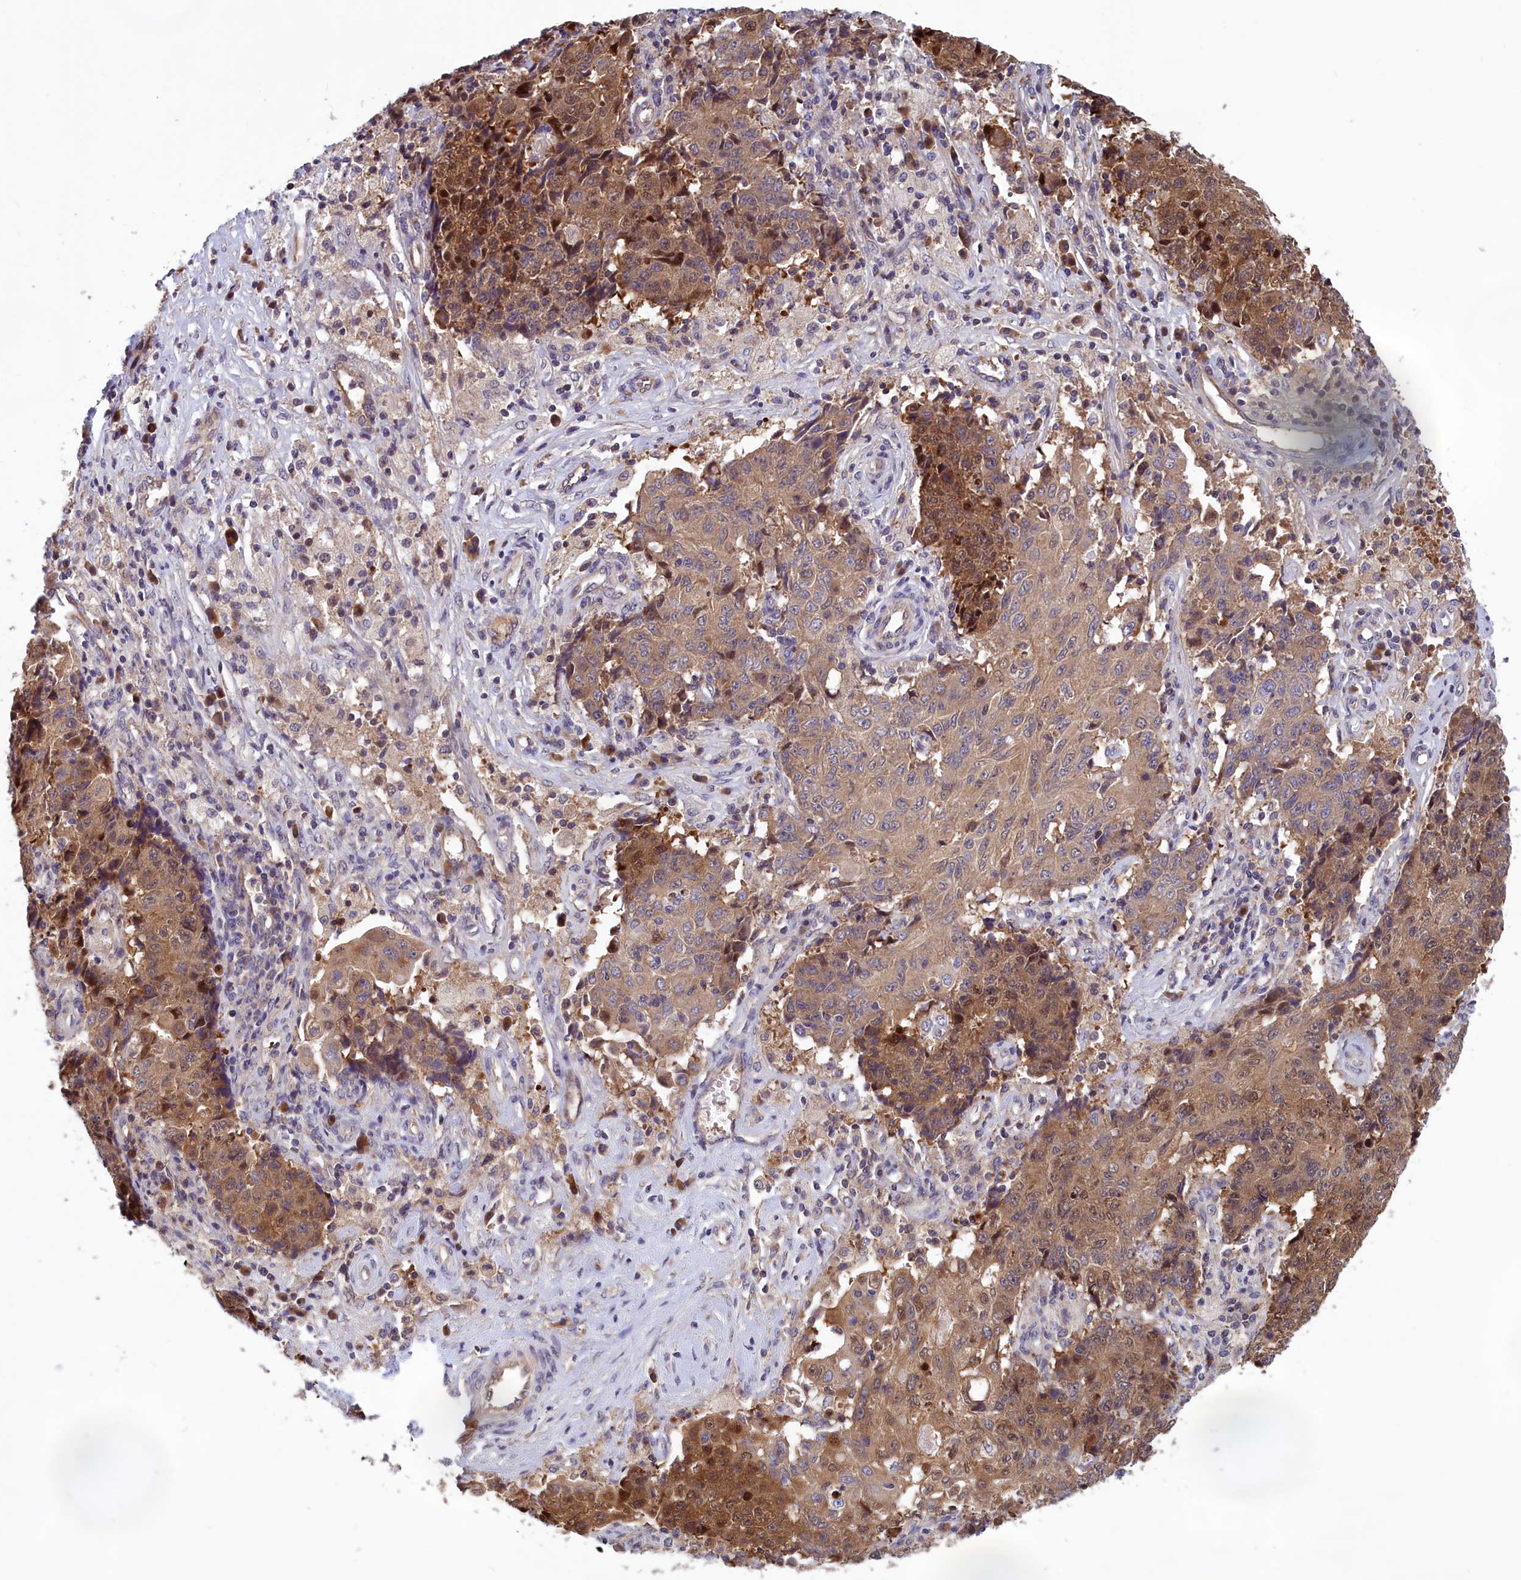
{"staining": {"intensity": "moderate", "quantity": "25%-75%", "location": "cytoplasmic/membranous,nuclear"}, "tissue": "ovarian cancer", "cell_type": "Tumor cells", "image_type": "cancer", "snomed": [{"axis": "morphology", "description": "Carcinoma, endometroid"}, {"axis": "topography", "description": "Ovary"}], "caption": "Moderate cytoplasmic/membranous and nuclear positivity is identified in about 25%-75% of tumor cells in ovarian cancer (endometroid carcinoma). Nuclei are stained in blue.", "gene": "CCDC15", "patient": {"sex": "female", "age": 42}}